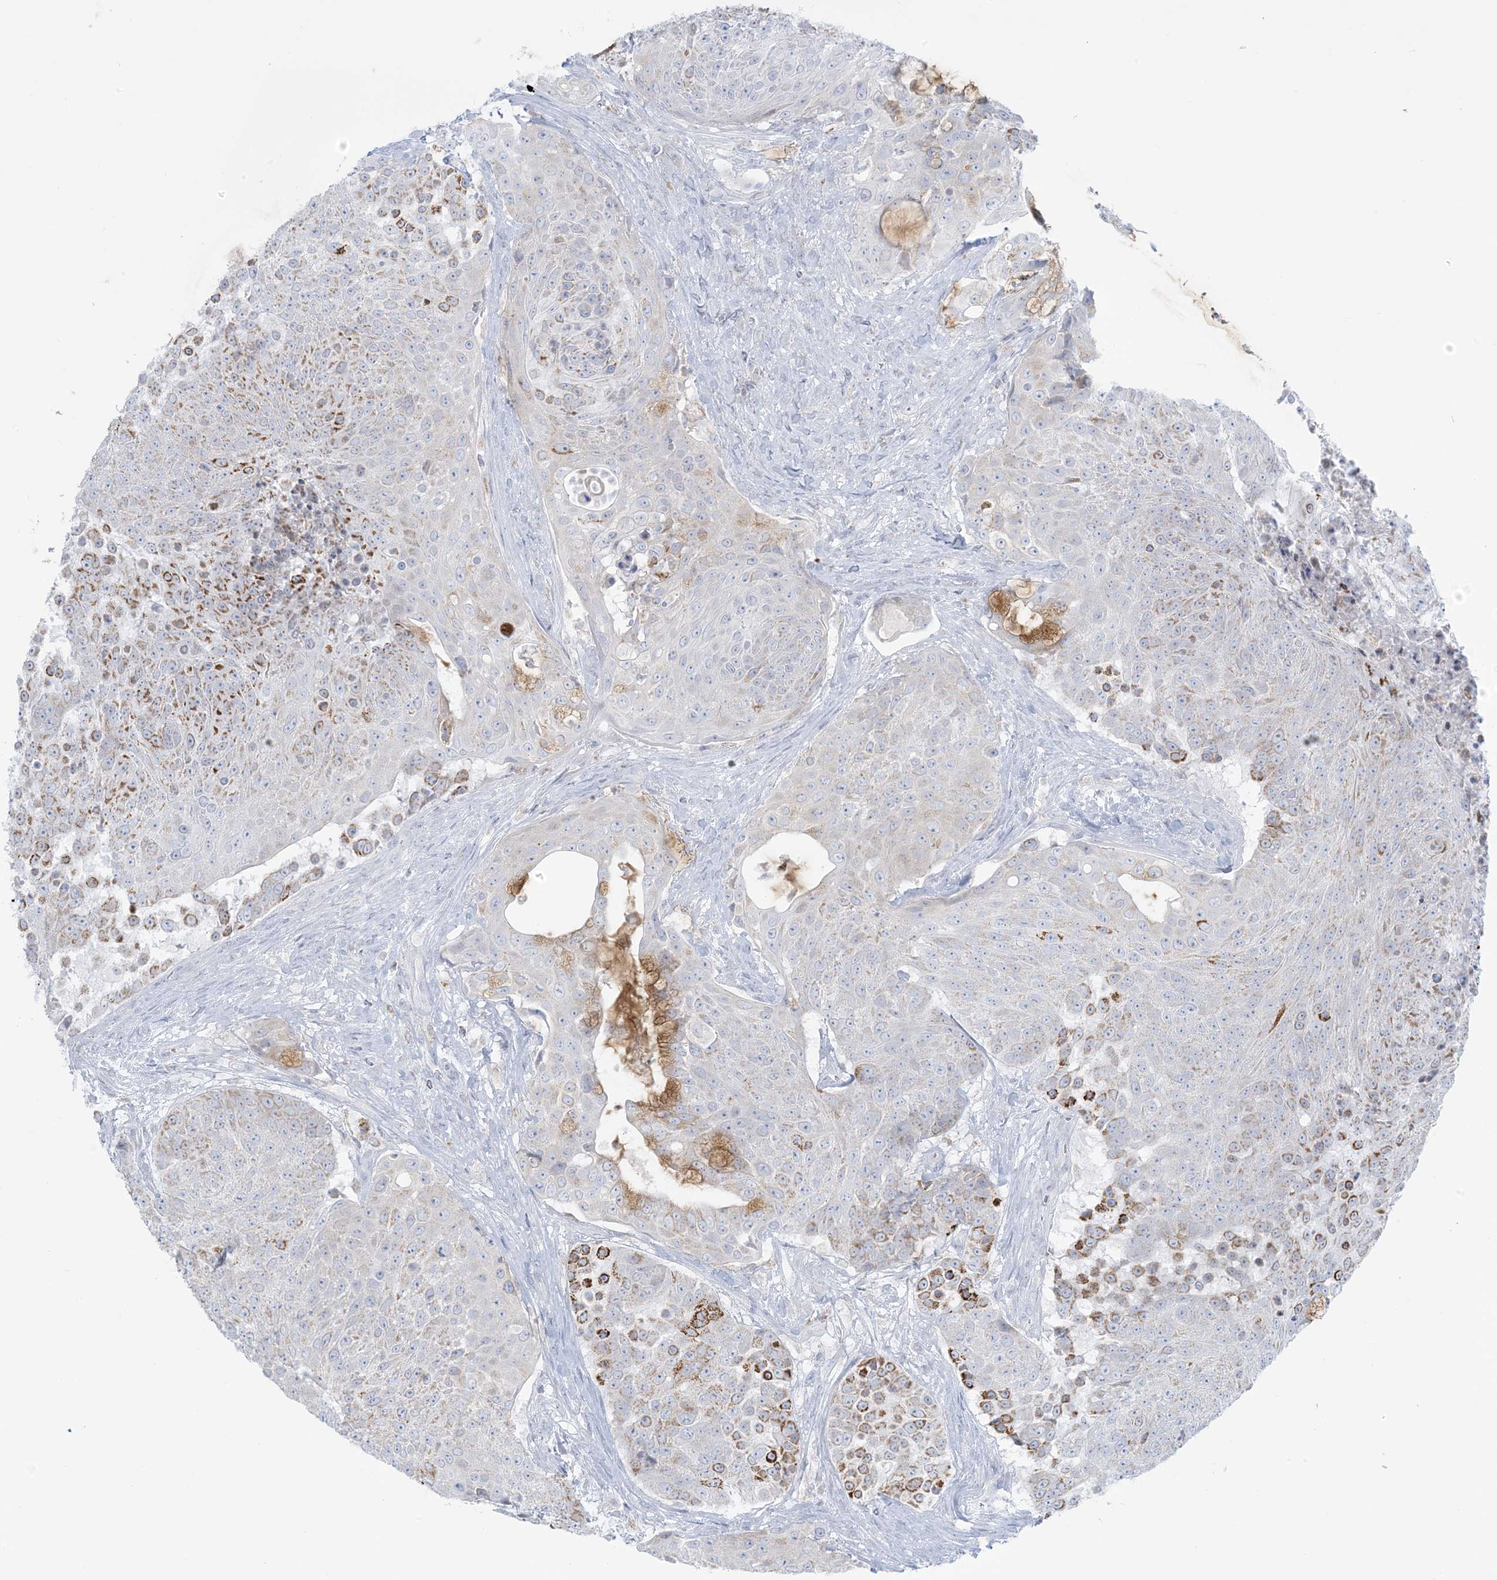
{"staining": {"intensity": "moderate", "quantity": "<25%", "location": "cytoplasmic/membranous"}, "tissue": "urothelial cancer", "cell_type": "Tumor cells", "image_type": "cancer", "snomed": [{"axis": "morphology", "description": "Urothelial carcinoma, High grade"}, {"axis": "topography", "description": "Urinary bladder"}], "caption": "Protein expression analysis of human urothelial cancer reveals moderate cytoplasmic/membranous staining in about <25% of tumor cells.", "gene": "ZDHHC4", "patient": {"sex": "female", "age": 63}}